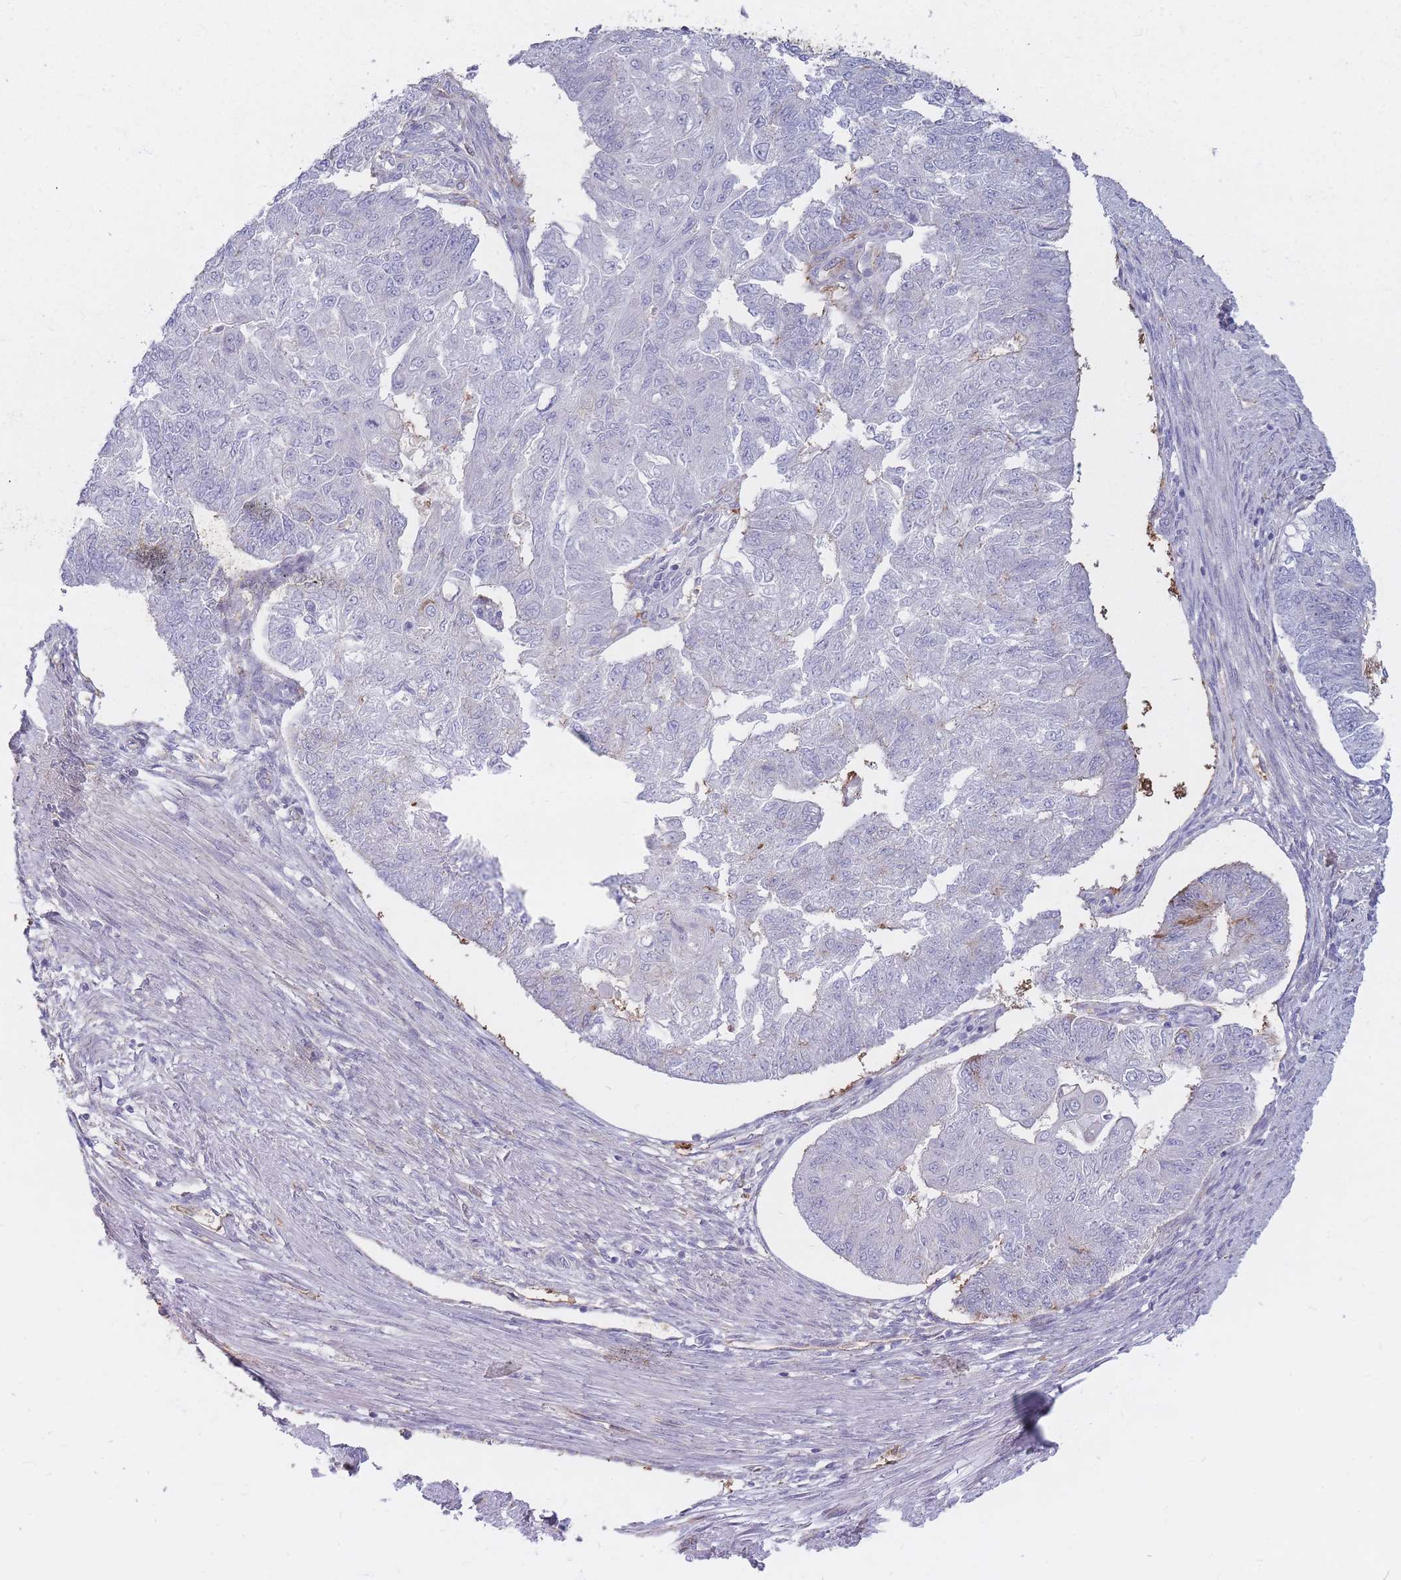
{"staining": {"intensity": "negative", "quantity": "none", "location": "none"}, "tissue": "endometrial cancer", "cell_type": "Tumor cells", "image_type": "cancer", "snomed": [{"axis": "morphology", "description": "Adenocarcinoma, NOS"}, {"axis": "topography", "description": "Endometrium"}], "caption": "DAB (3,3'-diaminobenzidine) immunohistochemical staining of endometrial cancer exhibits no significant expression in tumor cells.", "gene": "GNA11", "patient": {"sex": "female", "age": 32}}